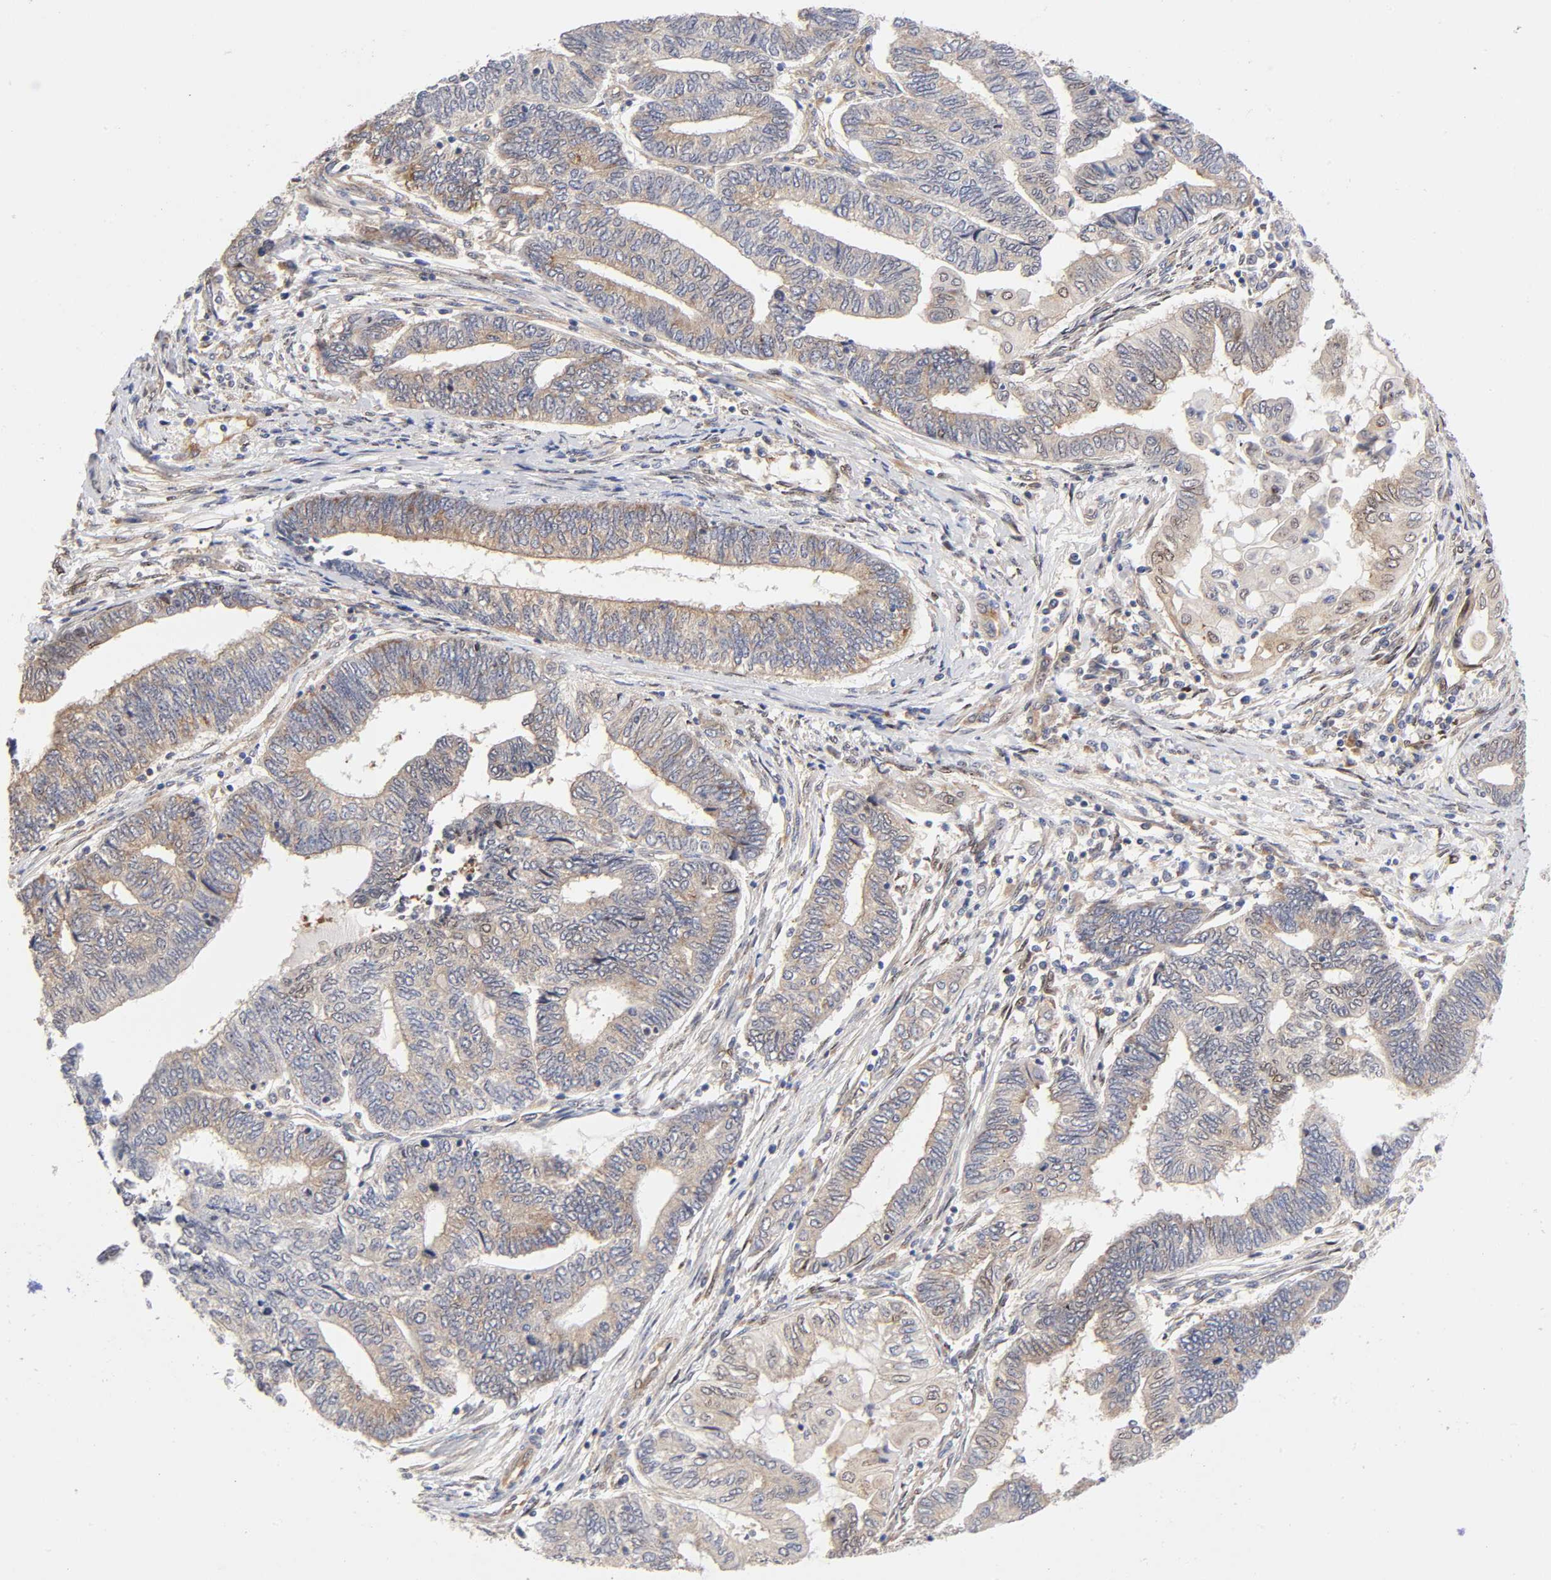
{"staining": {"intensity": "weak", "quantity": ">75%", "location": "cytoplasmic/membranous"}, "tissue": "endometrial cancer", "cell_type": "Tumor cells", "image_type": "cancer", "snomed": [{"axis": "morphology", "description": "Adenocarcinoma, NOS"}, {"axis": "topography", "description": "Uterus"}, {"axis": "topography", "description": "Endometrium"}], "caption": "Protein expression by IHC shows weak cytoplasmic/membranous expression in about >75% of tumor cells in adenocarcinoma (endometrial).", "gene": "PAFAH1B1", "patient": {"sex": "female", "age": 70}}